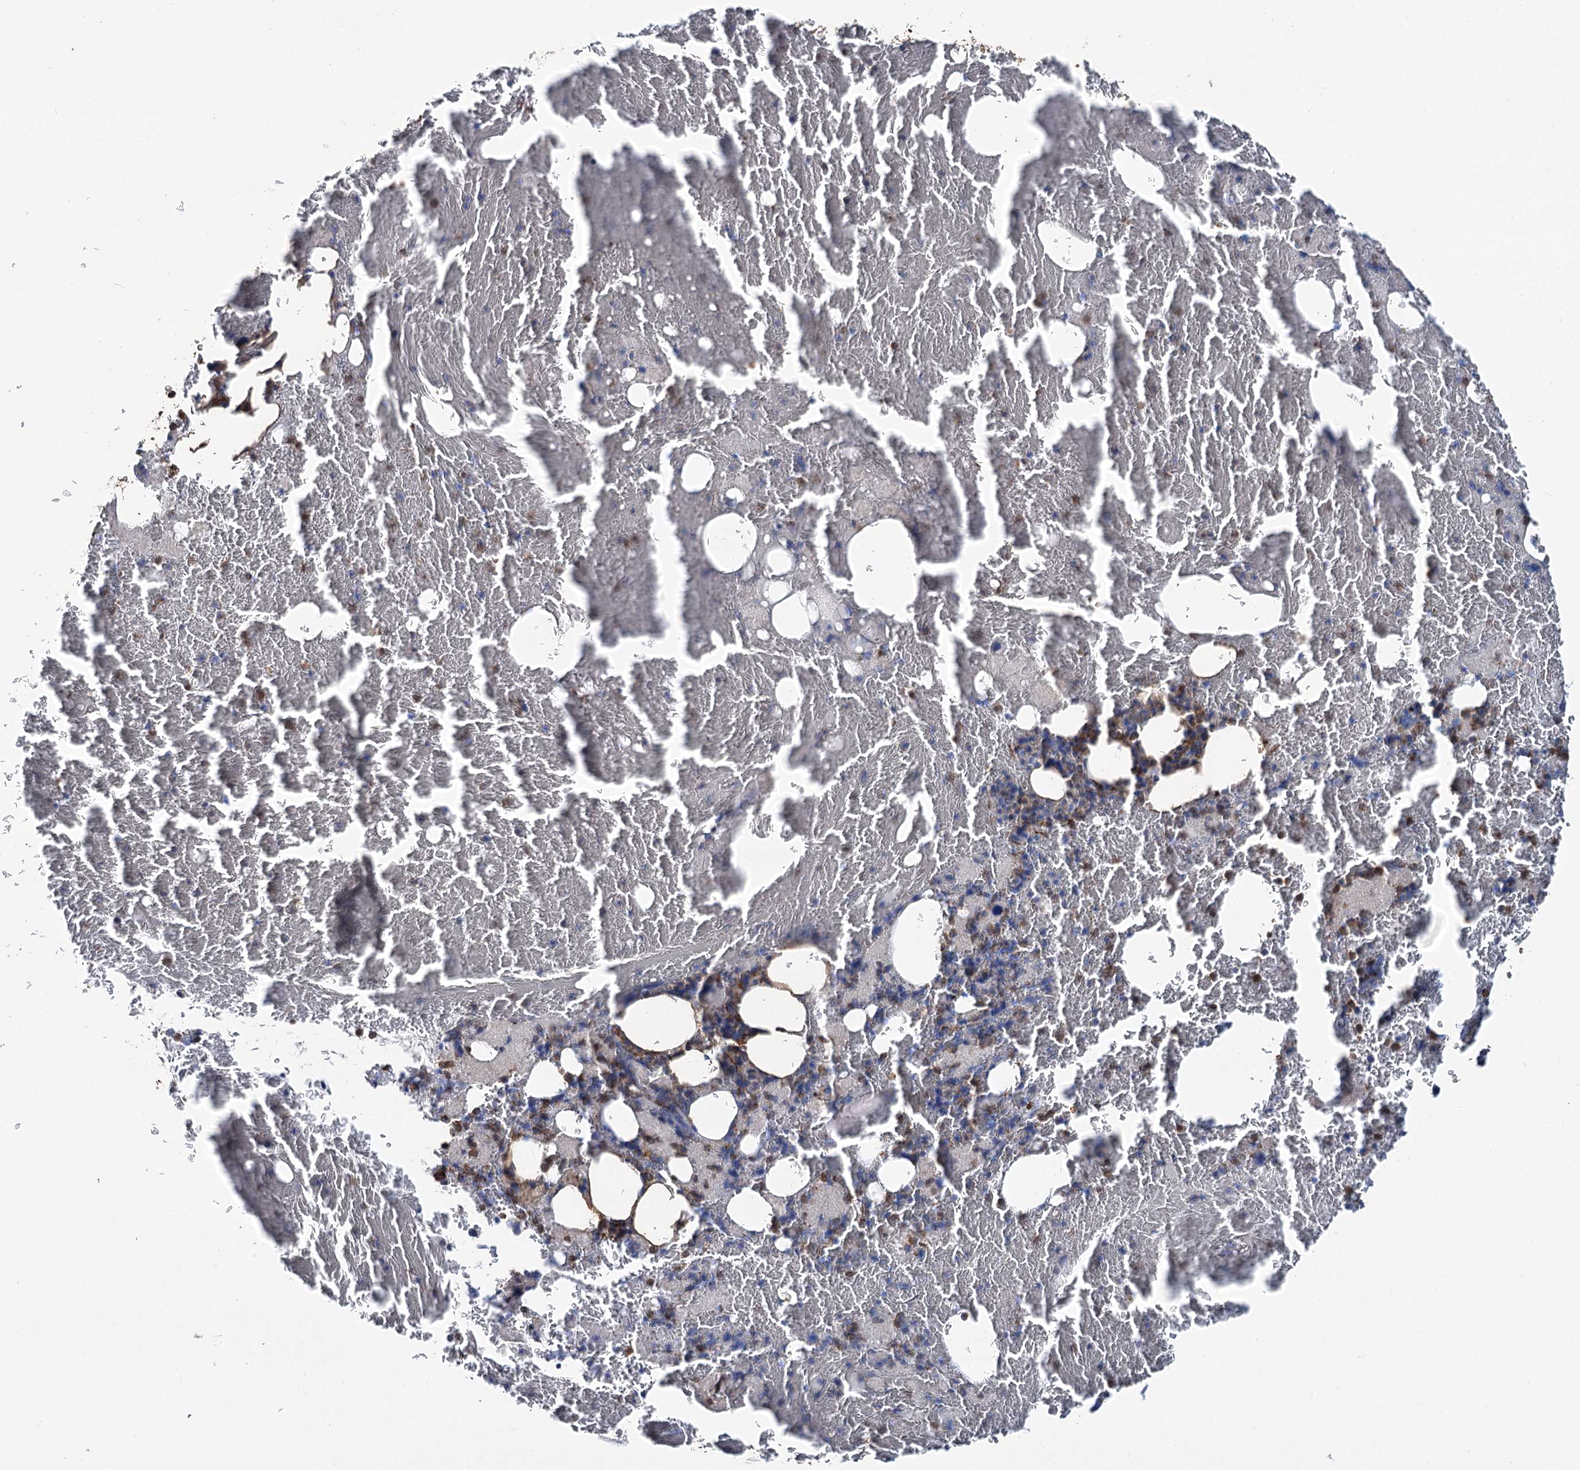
{"staining": {"intensity": "negative", "quantity": "none", "location": "none"}, "tissue": "bone marrow", "cell_type": "Hematopoietic cells", "image_type": "normal", "snomed": [{"axis": "morphology", "description": "Normal tissue, NOS"}, {"axis": "topography", "description": "Bone marrow"}], "caption": "The micrograph exhibits no significant positivity in hematopoietic cells of bone marrow. (Stains: DAB (3,3'-diaminobenzidine) immunohistochemistry (IHC) with hematoxylin counter stain, Microscopy: brightfield microscopy at high magnification).", "gene": "CLEC4M", "patient": {"sex": "male", "age": 79}}